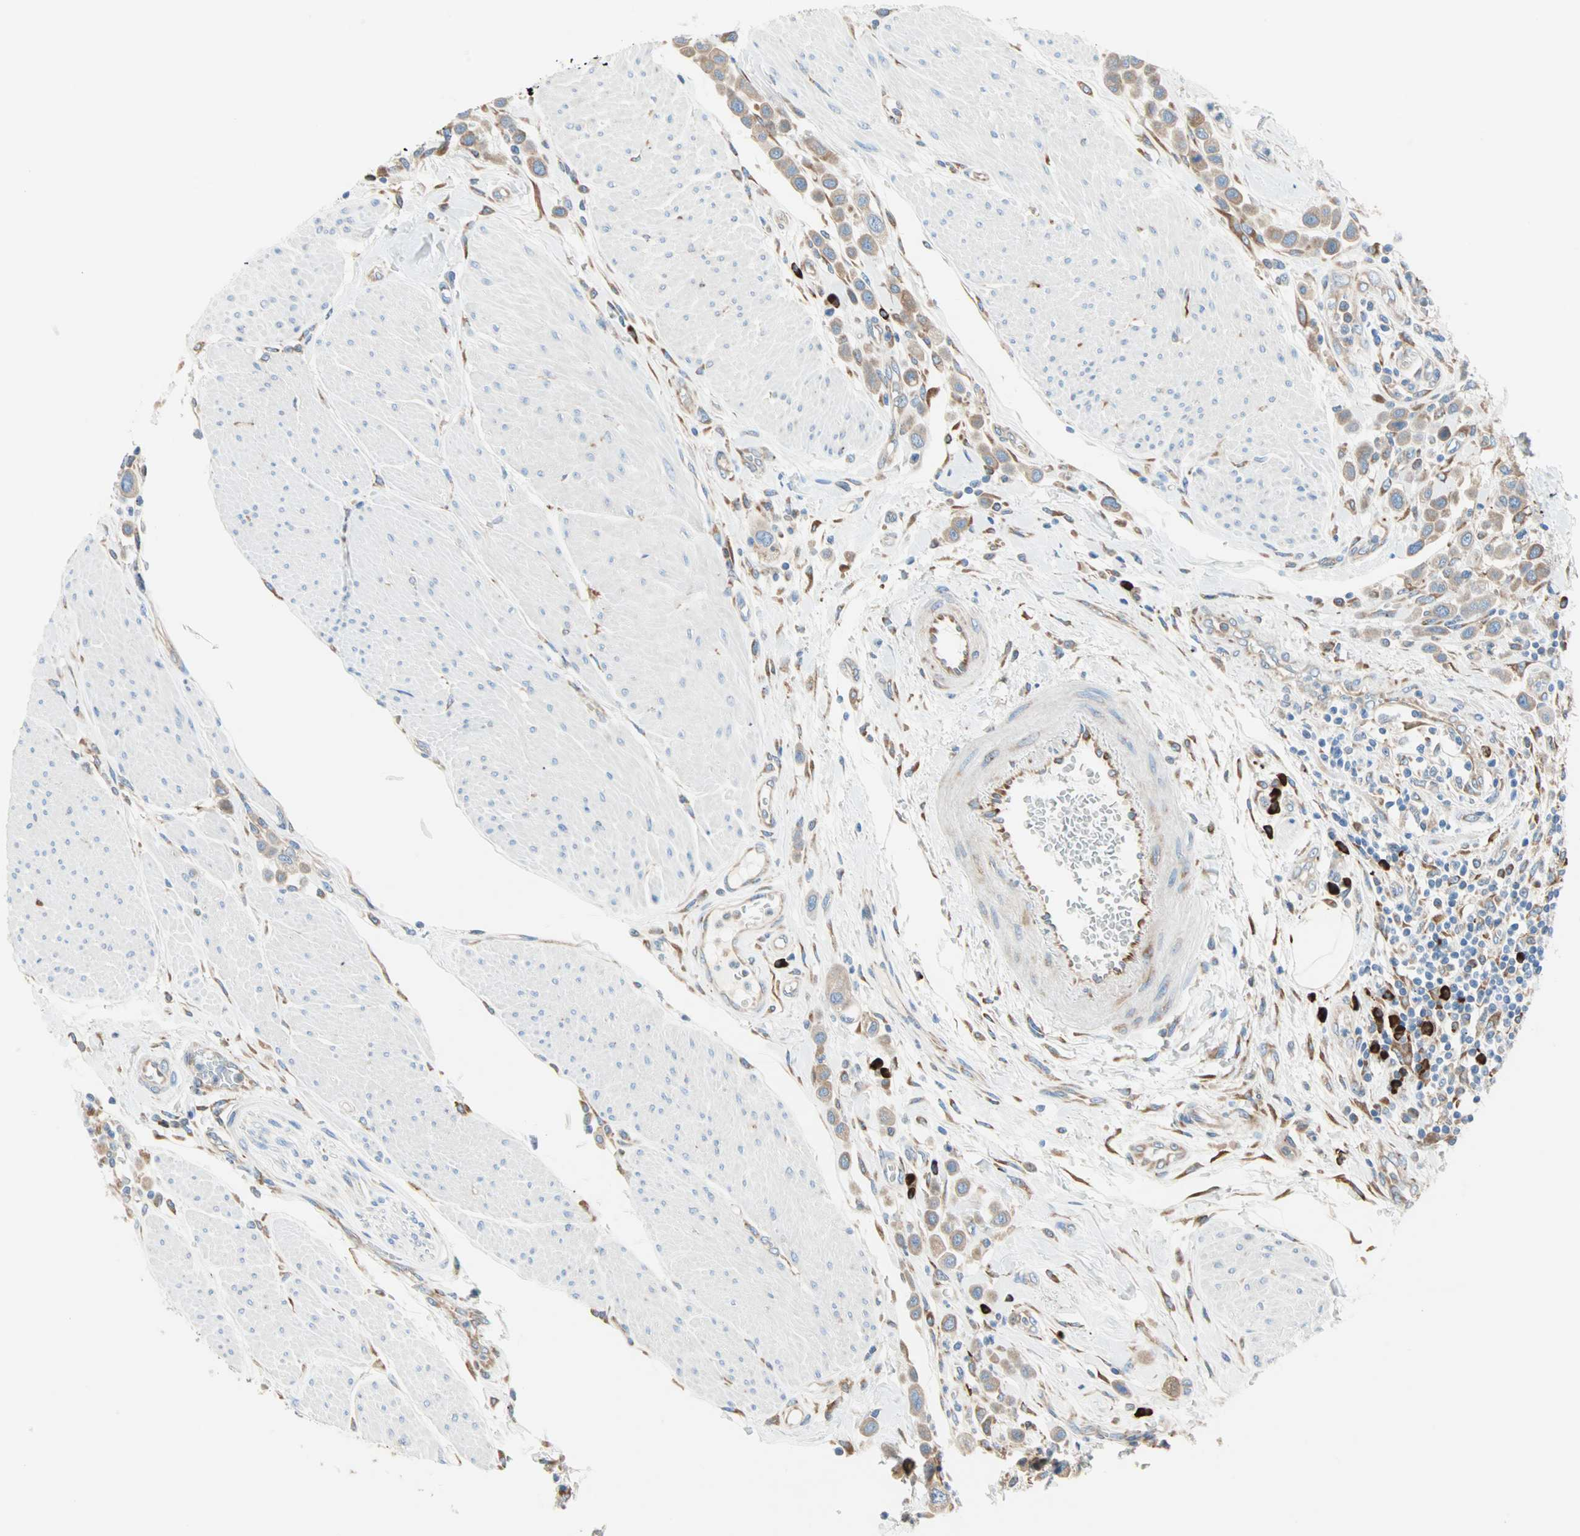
{"staining": {"intensity": "moderate", "quantity": ">75%", "location": "cytoplasmic/membranous"}, "tissue": "urothelial cancer", "cell_type": "Tumor cells", "image_type": "cancer", "snomed": [{"axis": "morphology", "description": "Urothelial carcinoma, High grade"}, {"axis": "topography", "description": "Urinary bladder"}], "caption": "Immunohistochemical staining of human urothelial cancer displays moderate cytoplasmic/membranous protein staining in about >75% of tumor cells.", "gene": "PLCXD1", "patient": {"sex": "male", "age": 50}}